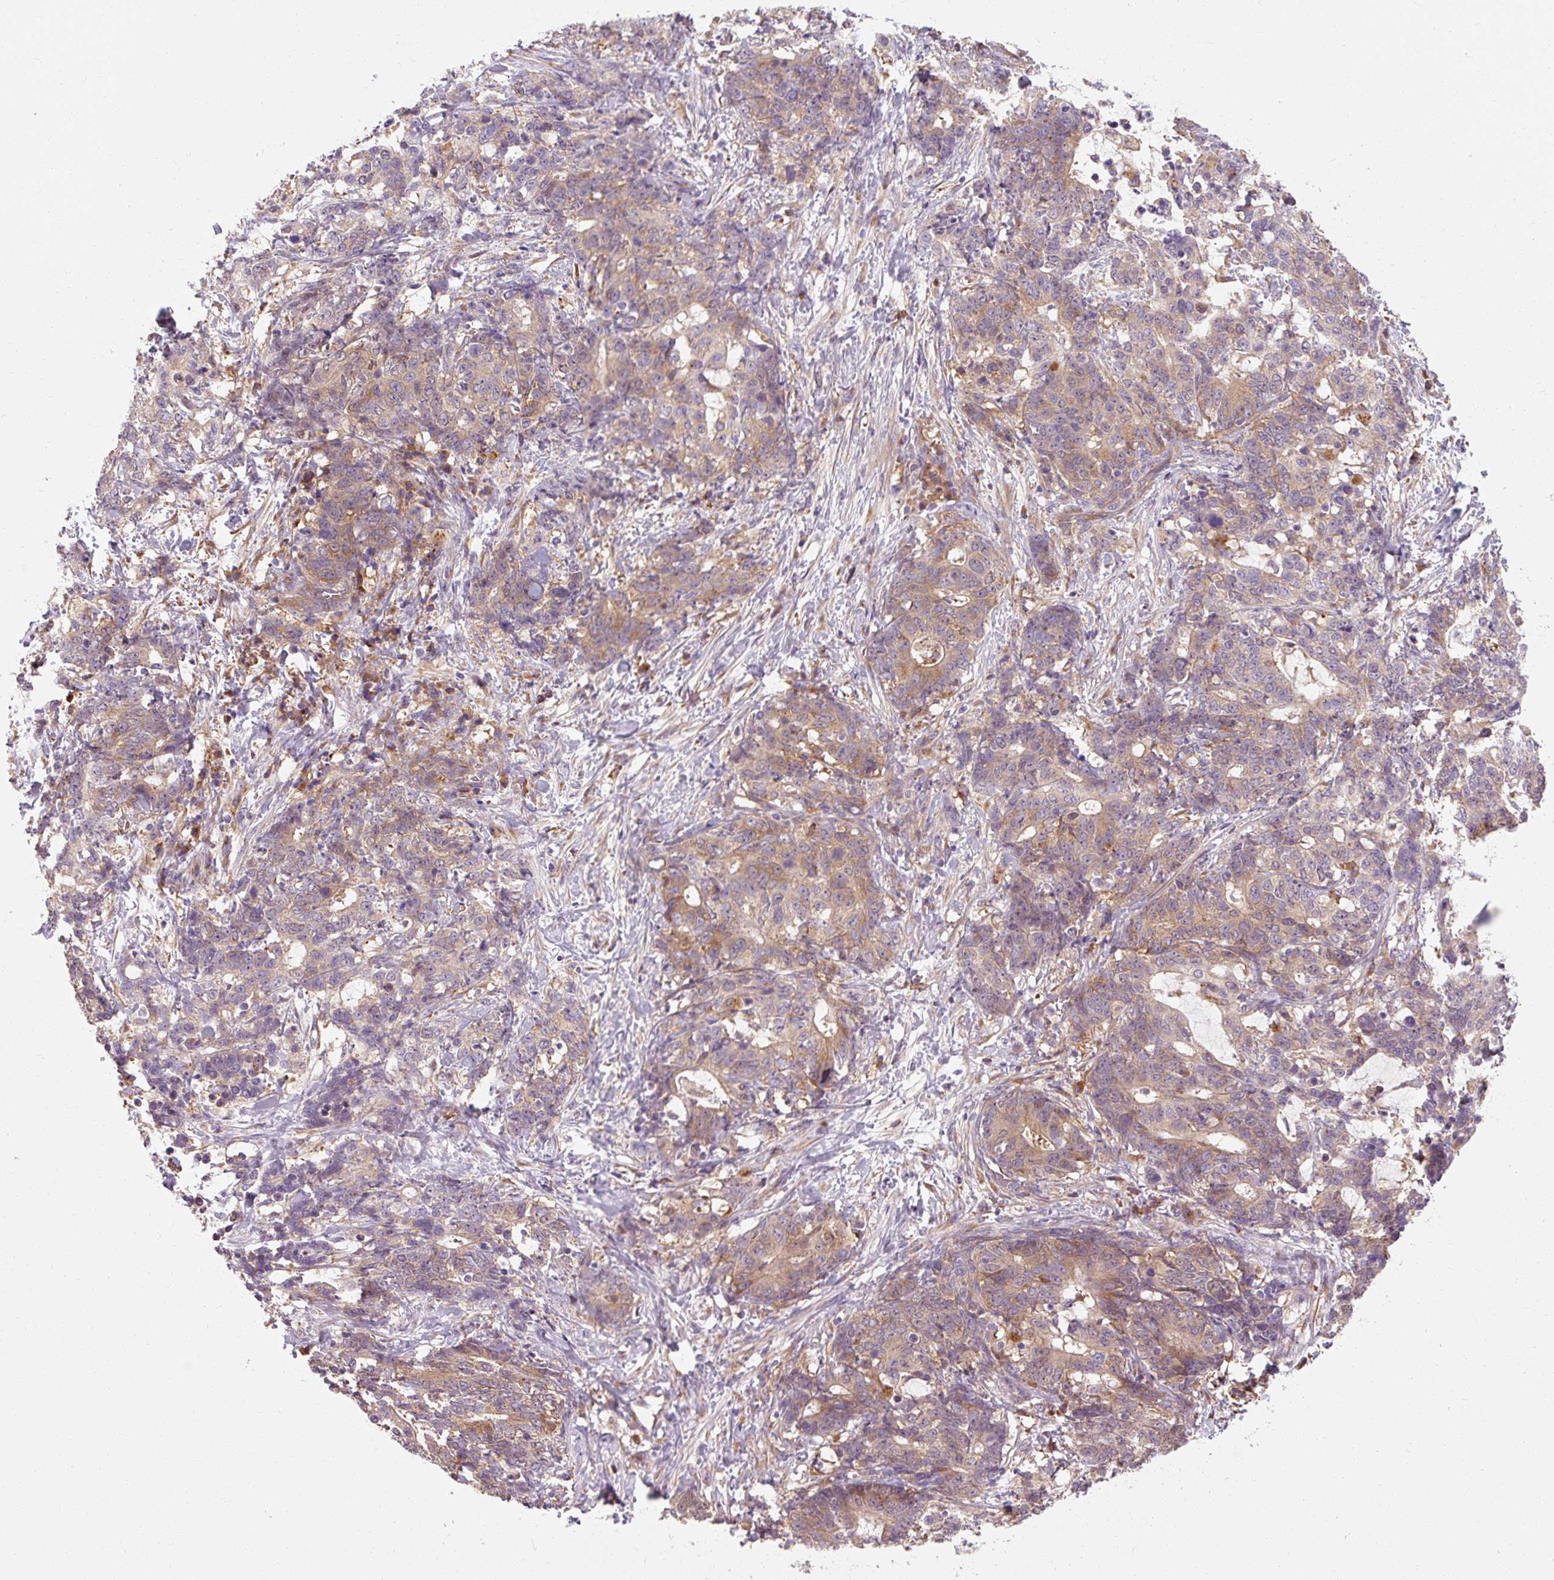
{"staining": {"intensity": "moderate", "quantity": "25%-75%", "location": "cytoplasmic/membranous"}, "tissue": "stomach cancer", "cell_type": "Tumor cells", "image_type": "cancer", "snomed": [{"axis": "morphology", "description": "Normal tissue, NOS"}, {"axis": "morphology", "description": "Adenocarcinoma, NOS"}, {"axis": "topography", "description": "Stomach"}], "caption": "Approximately 25%-75% of tumor cells in human adenocarcinoma (stomach) reveal moderate cytoplasmic/membranous protein staining as visualized by brown immunohistochemical staining.", "gene": "TBC1D4", "patient": {"sex": "female", "age": 64}}